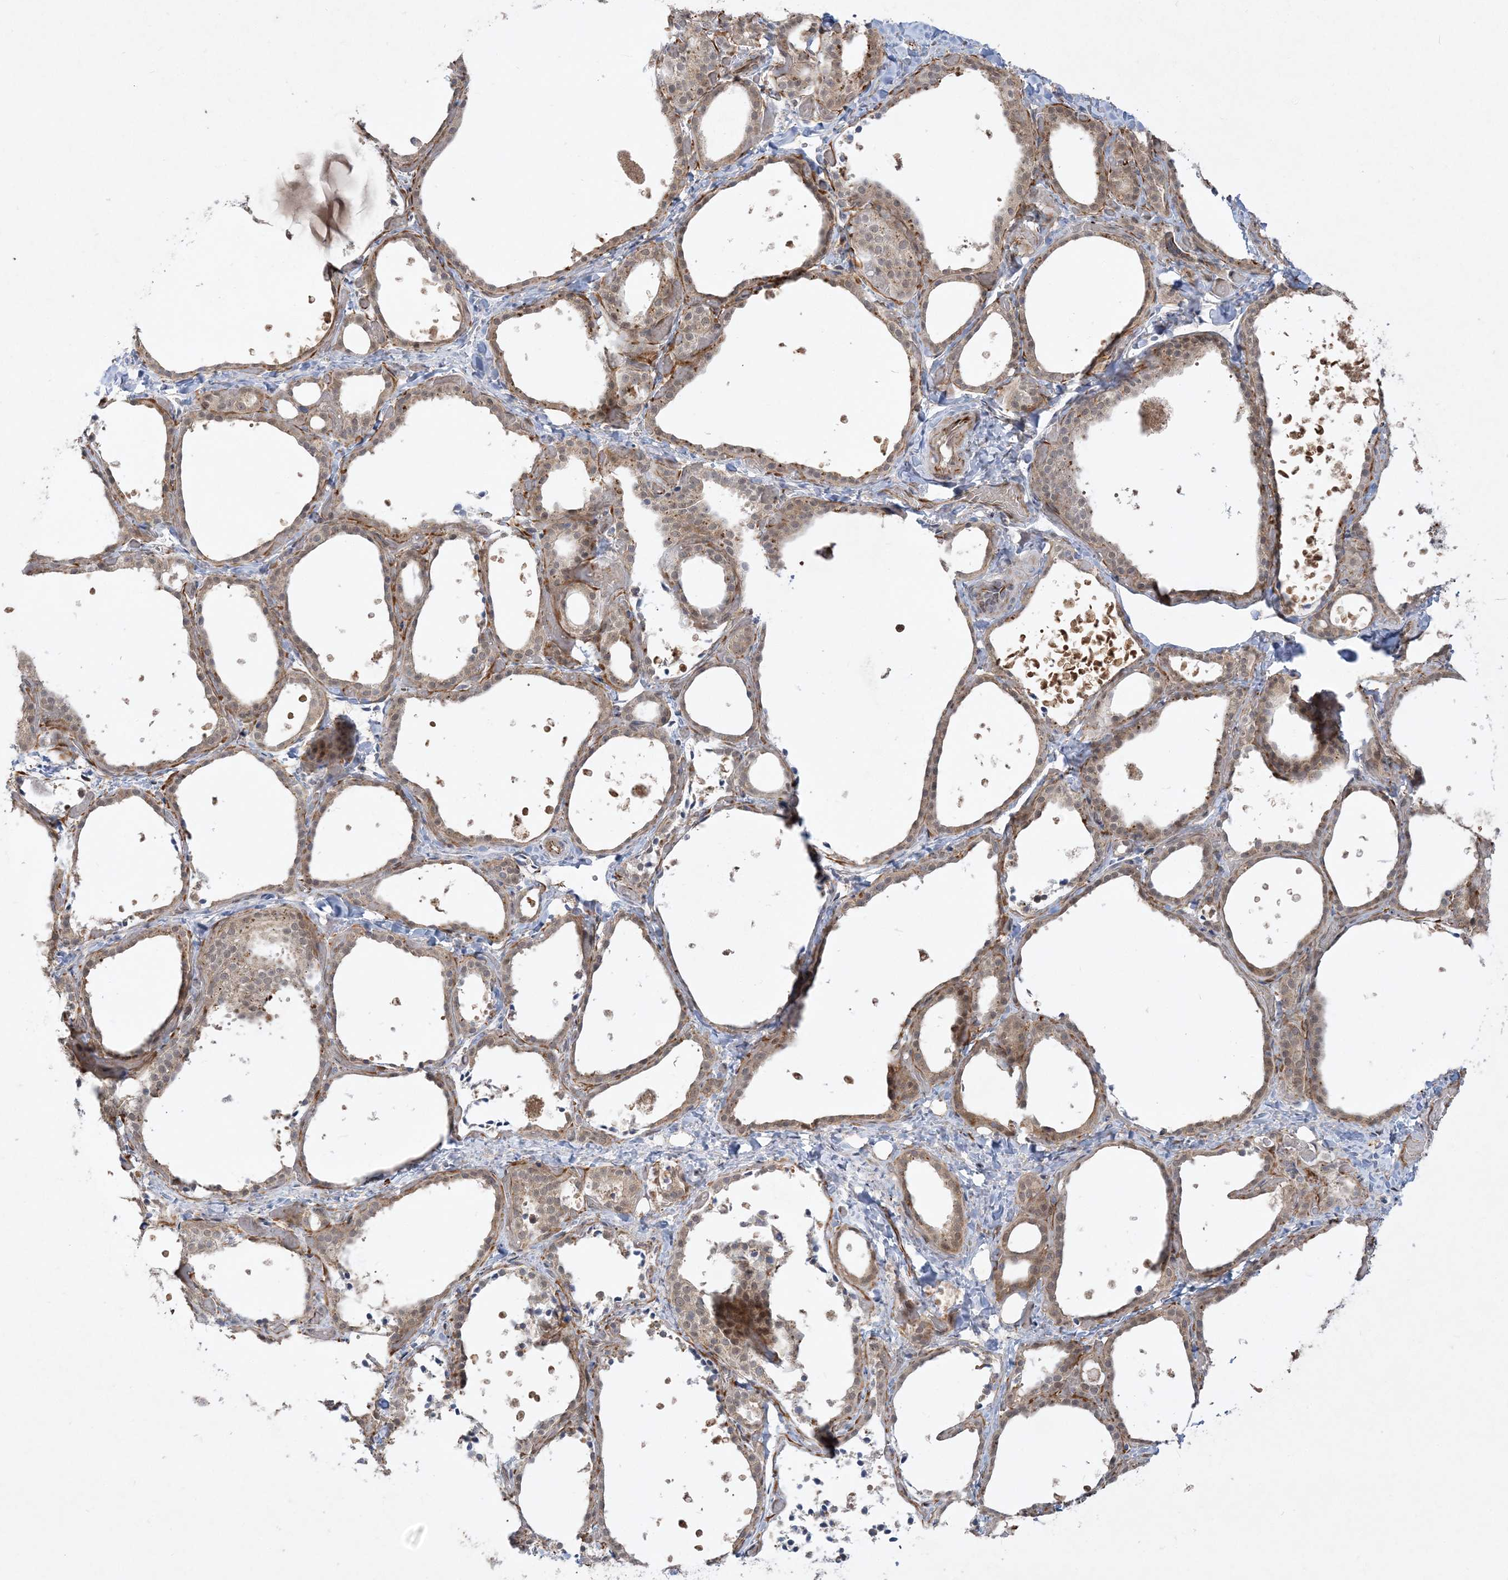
{"staining": {"intensity": "weak", "quantity": ">75%", "location": "cytoplasmic/membranous,nuclear"}, "tissue": "thyroid gland", "cell_type": "Glandular cells", "image_type": "normal", "snomed": [{"axis": "morphology", "description": "Normal tissue, NOS"}, {"axis": "topography", "description": "Thyroid gland"}], "caption": "This histopathology image demonstrates benign thyroid gland stained with immunohistochemistry (IHC) to label a protein in brown. The cytoplasmic/membranous,nuclear of glandular cells show weak positivity for the protein. Nuclei are counter-stained blue.", "gene": "INPP1", "patient": {"sex": "female", "age": 44}}